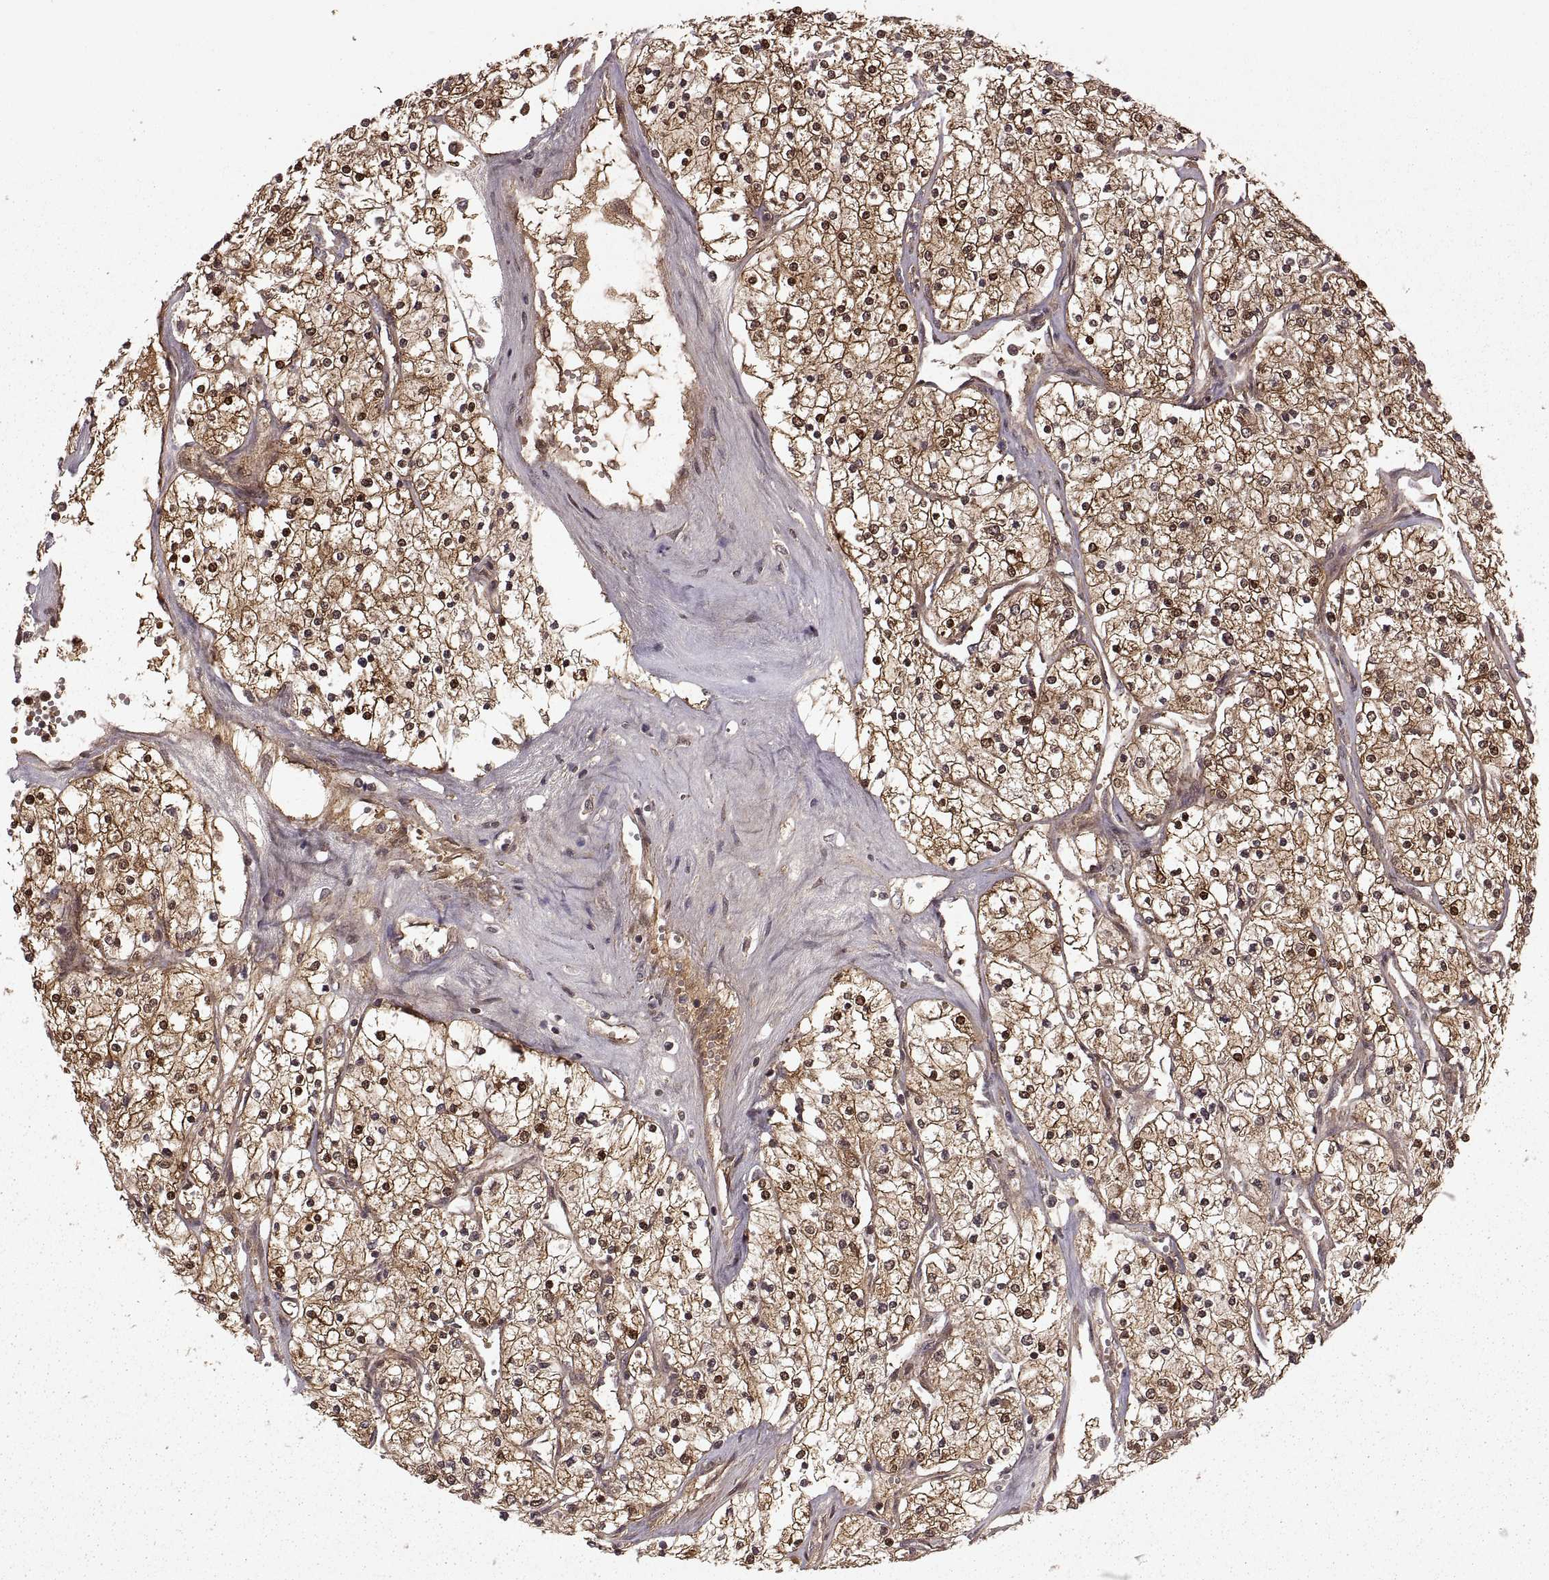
{"staining": {"intensity": "strong", "quantity": ">75%", "location": "cytoplasmic/membranous,nuclear"}, "tissue": "renal cancer", "cell_type": "Tumor cells", "image_type": "cancer", "snomed": [{"axis": "morphology", "description": "Adenocarcinoma, NOS"}, {"axis": "topography", "description": "Kidney"}], "caption": "Immunohistochemical staining of human renal cancer (adenocarcinoma) demonstrates high levels of strong cytoplasmic/membranous and nuclear expression in approximately >75% of tumor cells.", "gene": "DEDD", "patient": {"sex": "male", "age": 80}}